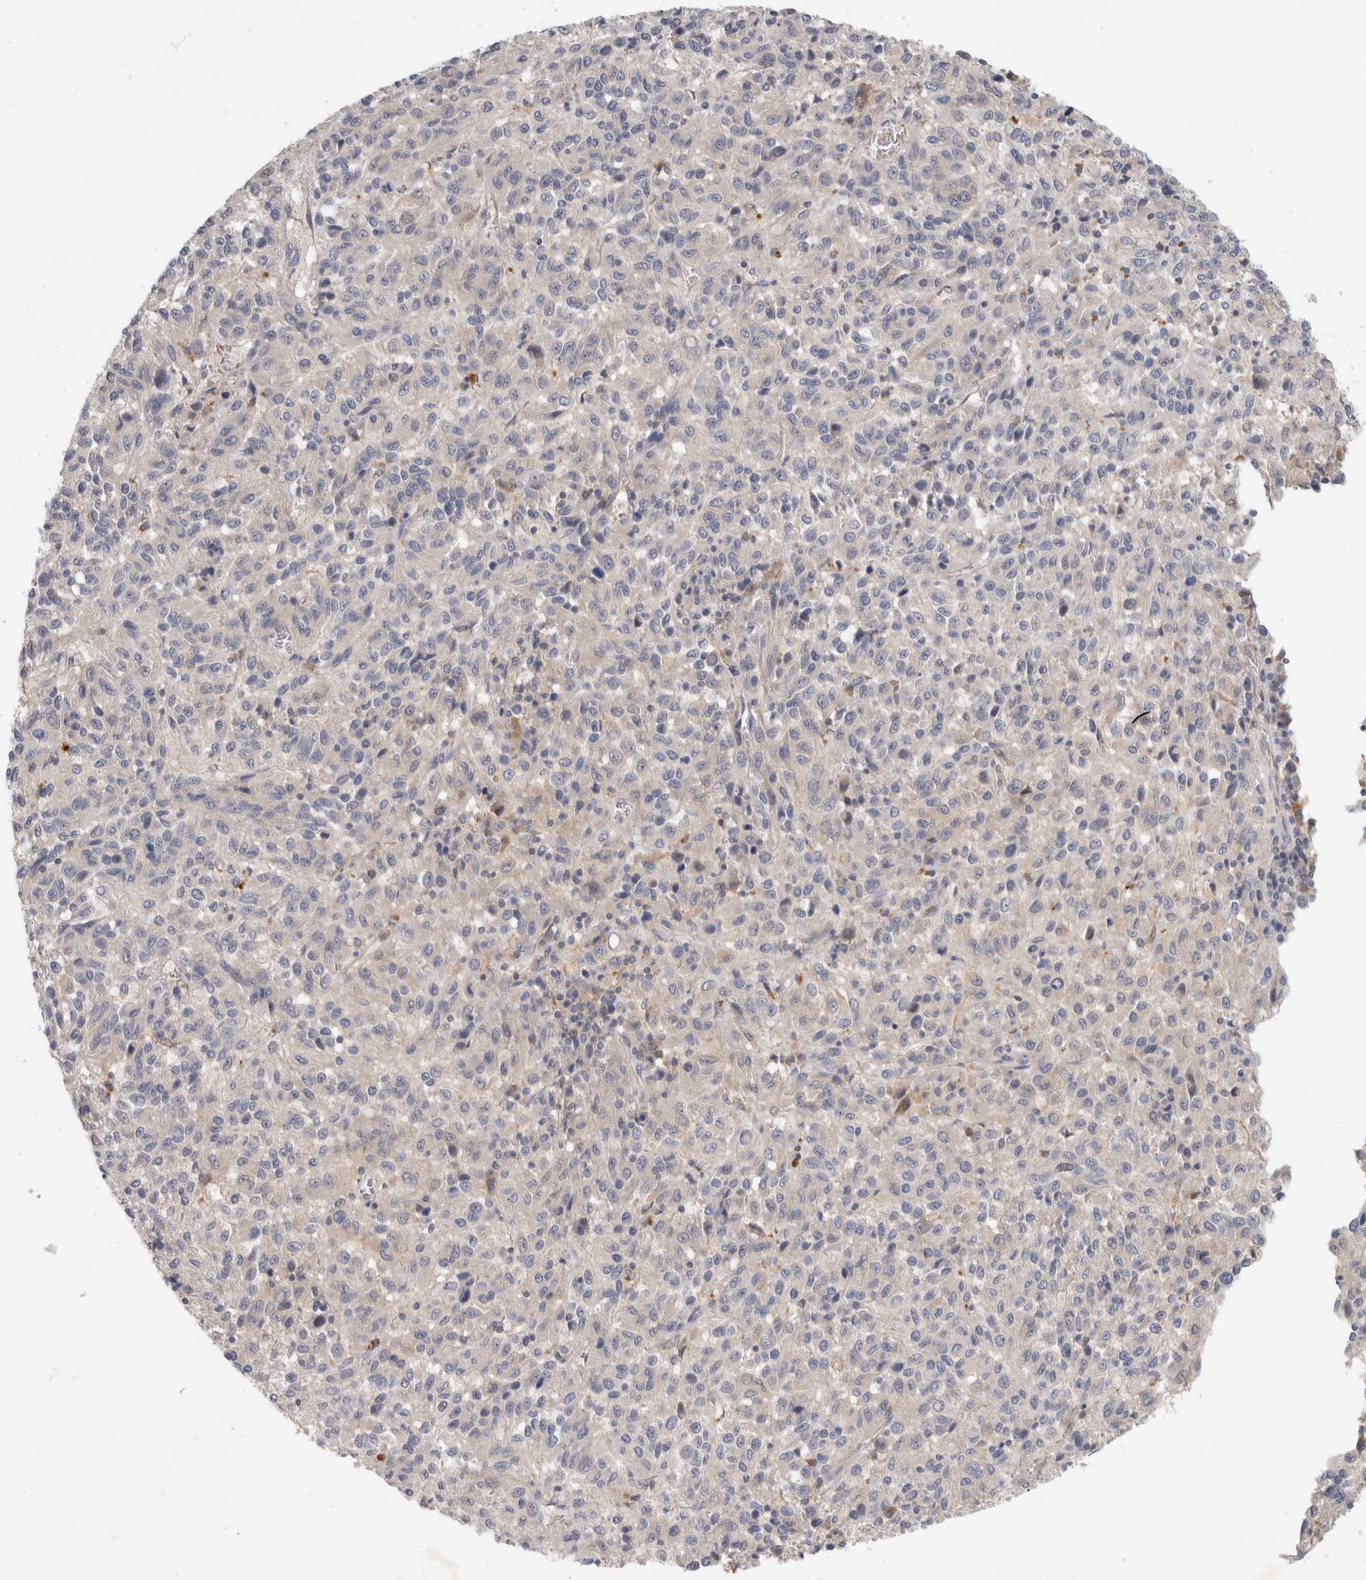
{"staining": {"intensity": "negative", "quantity": "none", "location": "none"}, "tissue": "melanoma", "cell_type": "Tumor cells", "image_type": "cancer", "snomed": [{"axis": "morphology", "description": "Malignant melanoma, Metastatic site"}, {"axis": "topography", "description": "Lung"}], "caption": "This histopathology image is of malignant melanoma (metastatic site) stained with IHC to label a protein in brown with the nuclei are counter-stained blue. There is no positivity in tumor cells.", "gene": "PGM1", "patient": {"sex": "male", "age": 64}}